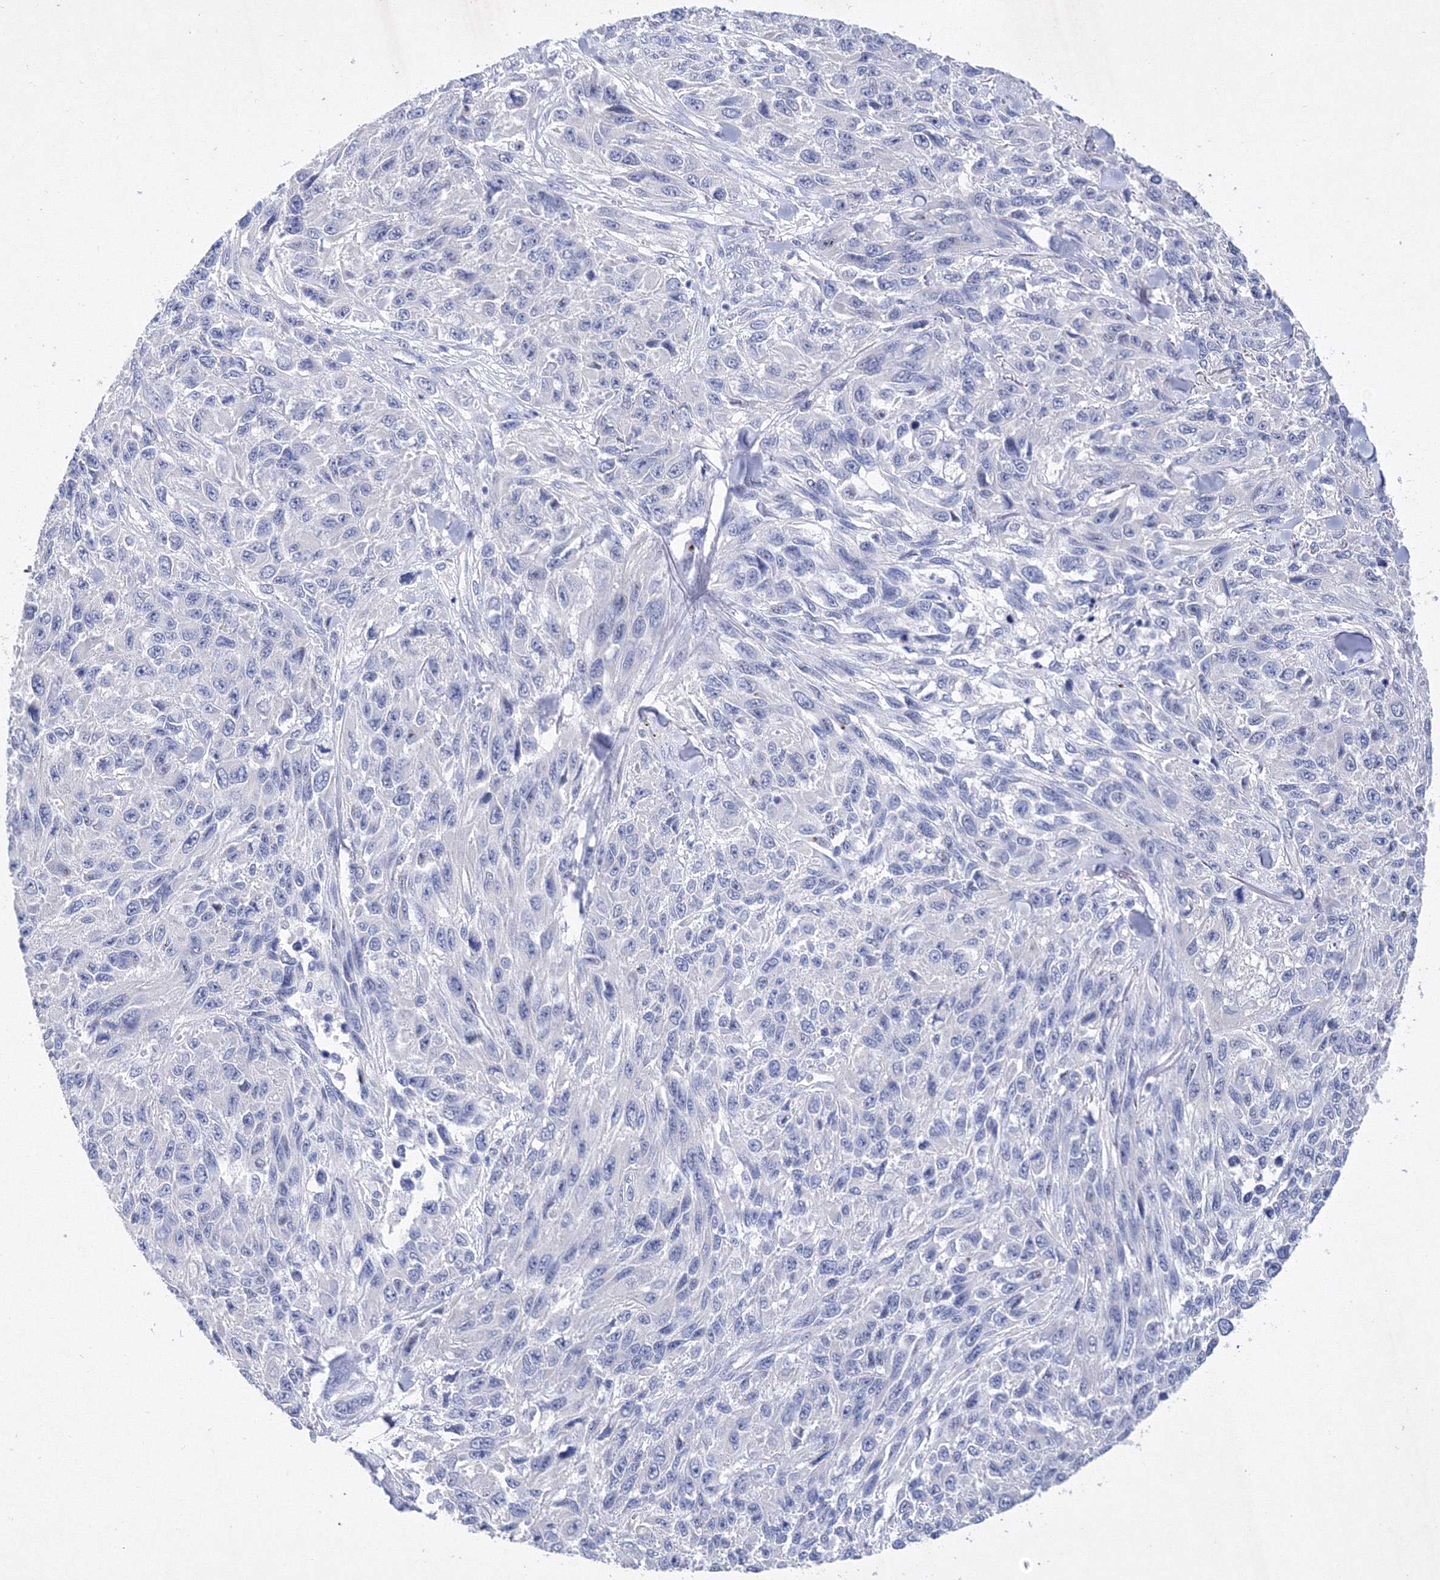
{"staining": {"intensity": "negative", "quantity": "none", "location": "none"}, "tissue": "melanoma", "cell_type": "Tumor cells", "image_type": "cancer", "snomed": [{"axis": "morphology", "description": "Malignant melanoma, NOS"}, {"axis": "topography", "description": "Skin"}], "caption": "IHC image of human malignant melanoma stained for a protein (brown), which shows no expression in tumor cells.", "gene": "GPN1", "patient": {"sex": "female", "age": 96}}